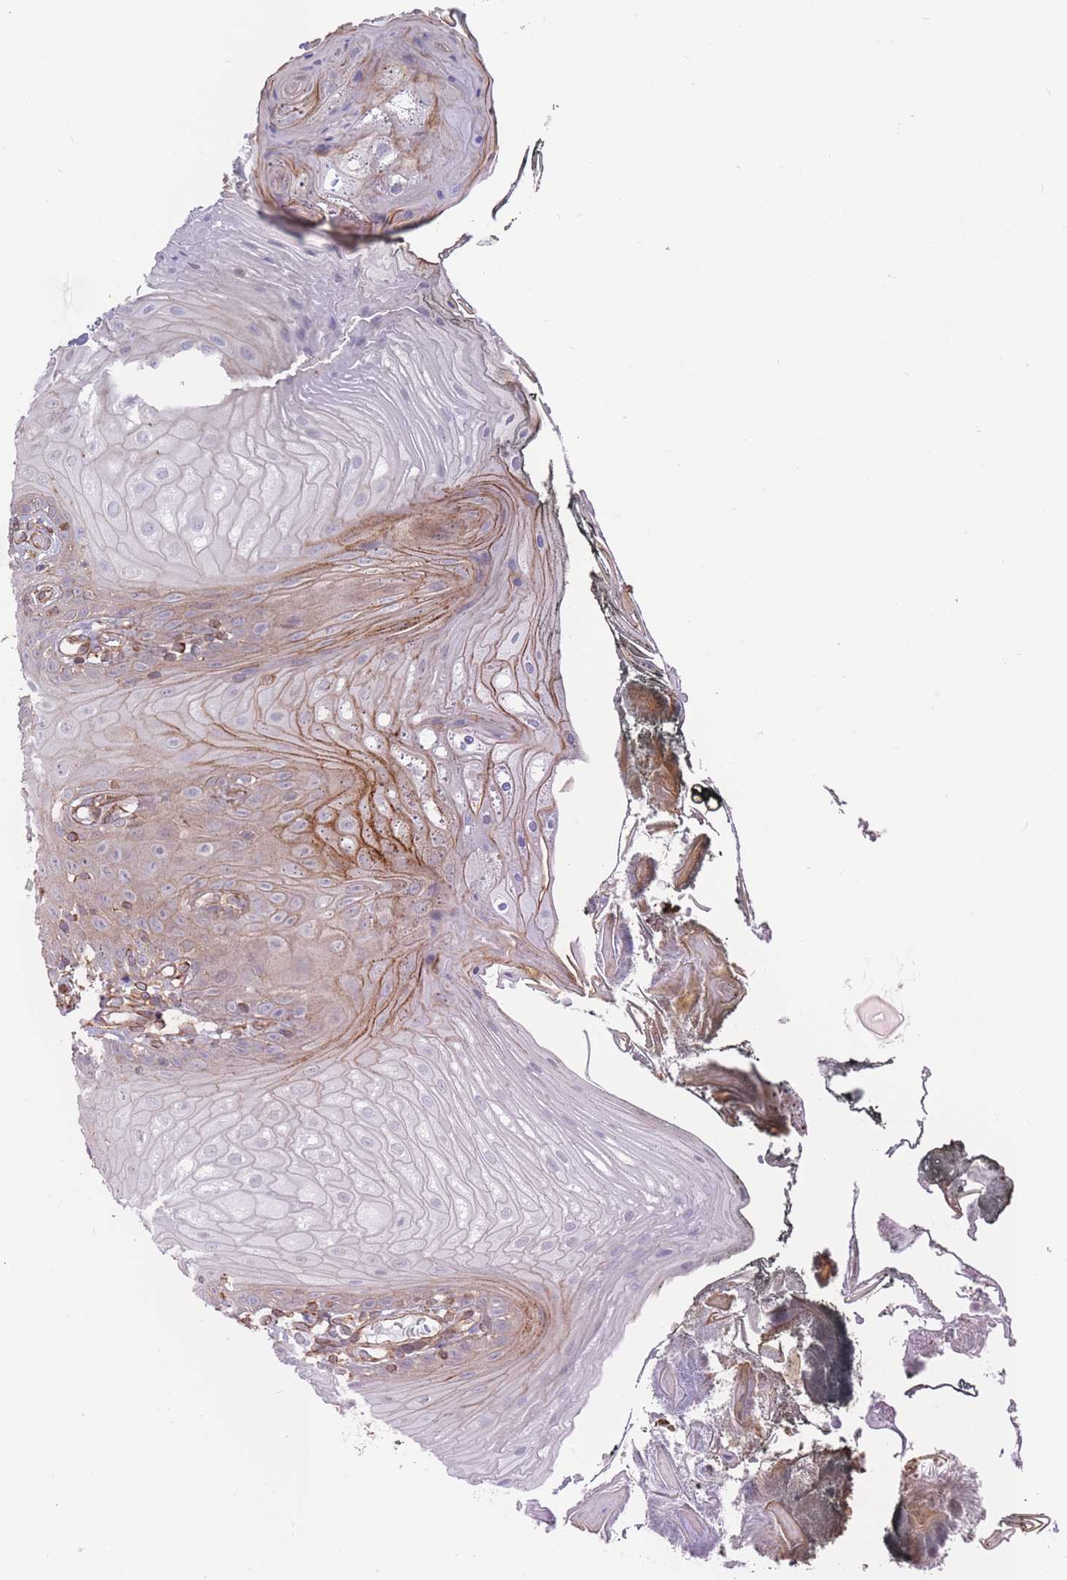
{"staining": {"intensity": "moderate", "quantity": "<25%", "location": "cytoplasmic/membranous"}, "tissue": "oral mucosa", "cell_type": "Squamous epithelial cells", "image_type": "normal", "snomed": [{"axis": "morphology", "description": "Normal tissue, NOS"}, {"axis": "morphology", "description": "Squamous cell carcinoma, NOS"}, {"axis": "topography", "description": "Oral tissue"}, {"axis": "topography", "description": "Head-Neck"}], "caption": "Approximately <25% of squamous epithelial cells in normal human oral mucosa display moderate cytoplasmic/membranous protein expression as visualized by brown immunohistochemical staining.", "gene": "SLC1A6", "patient": {"sex": "female", "age": 81}}